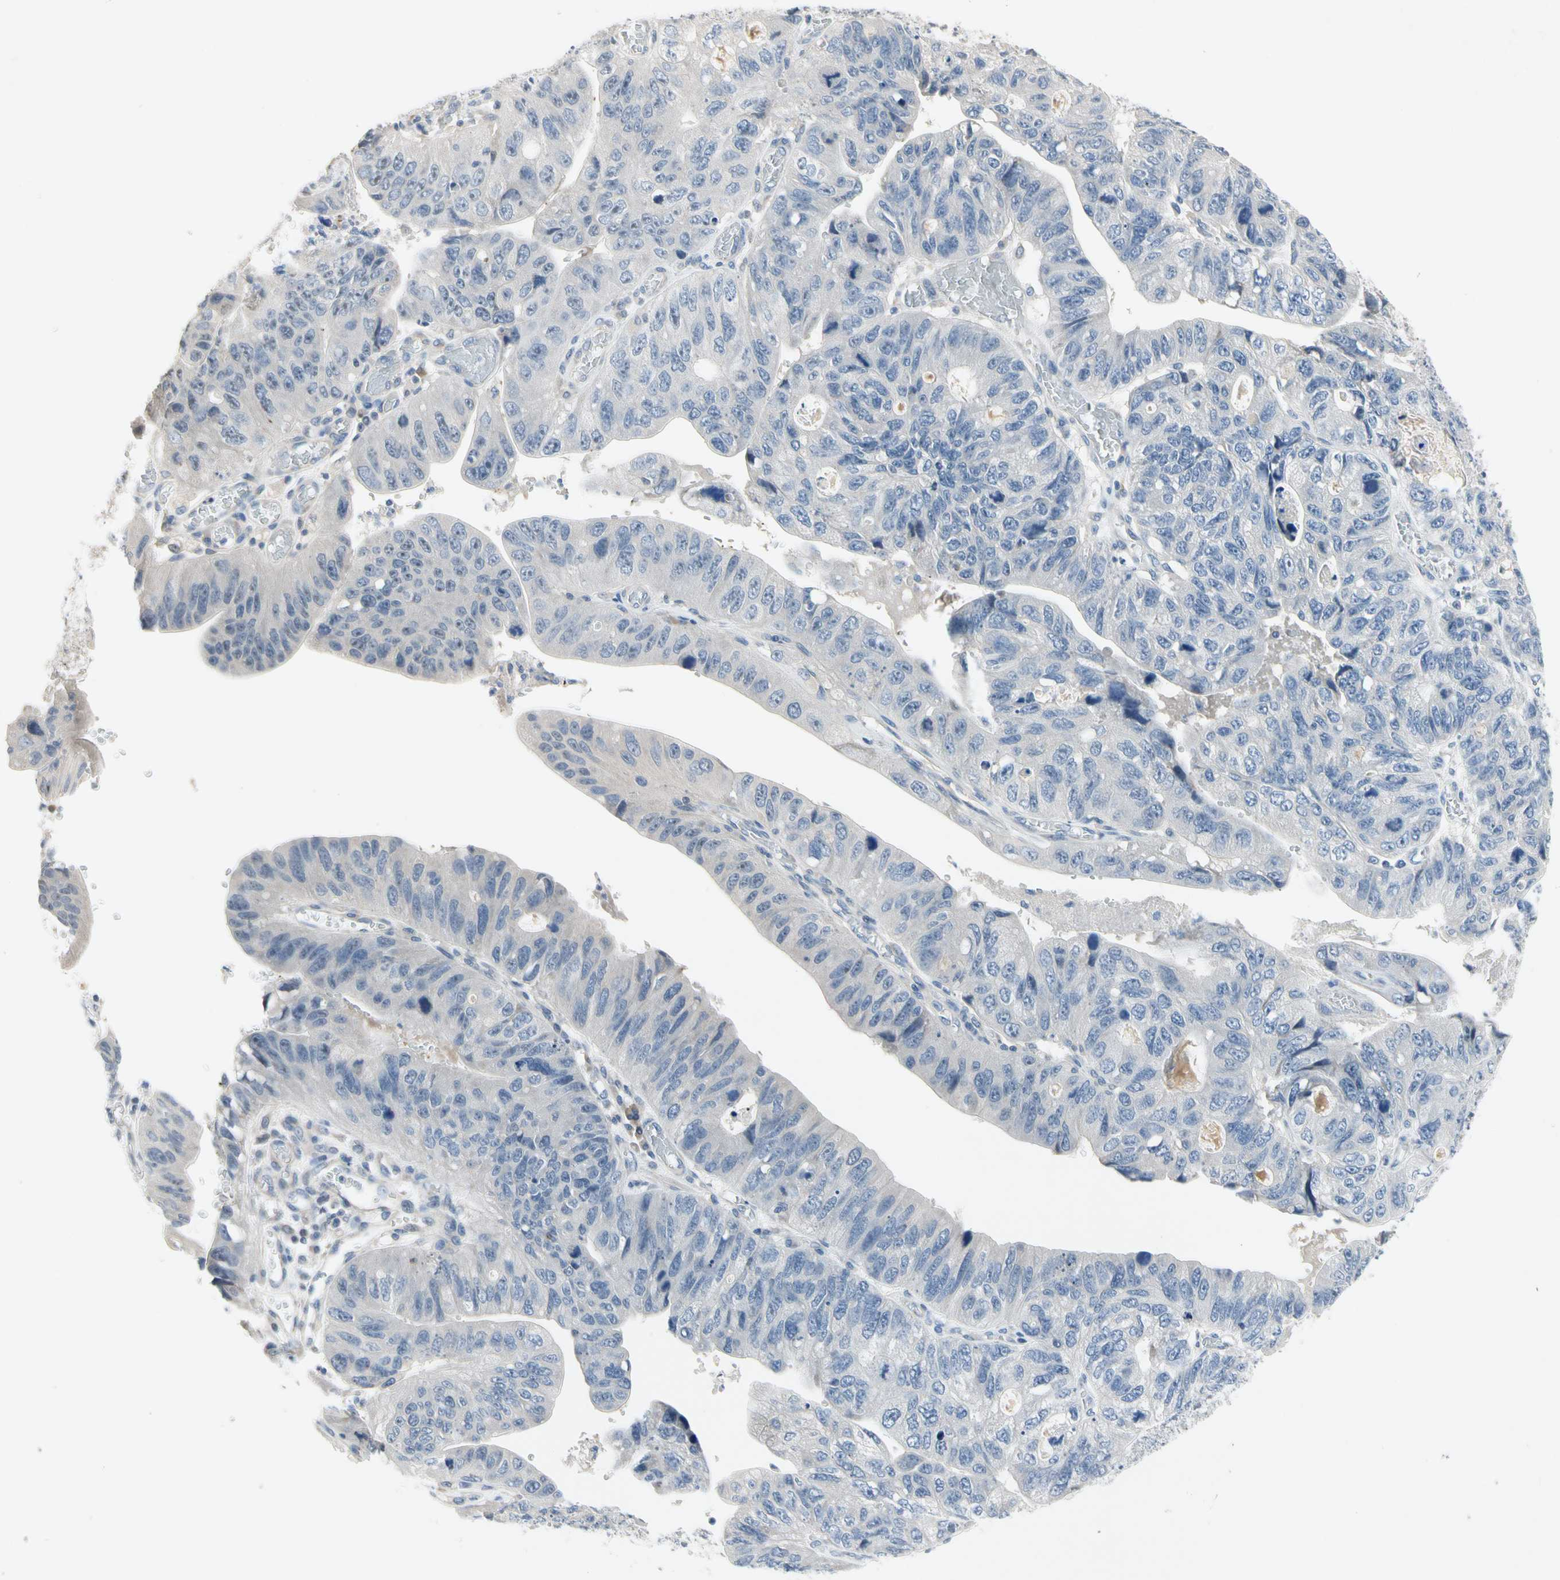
{"staining": {"intensity": "negative", "quantity": "none", "location": "none"}, "tissue": "stomach cancer", "cell_type": "Tumor cells", "image_type": "cancer", "snomed": [{"axis": "morphology", "description": "Adenocarcinoma, NOS"}, {"axis": "topography", "description": "Stomach"}], "caption": "The histopathology image reveals no significant positivity in tumor cells of stomach cancer (adenocarcinoma).", "gene": "GAS6", "patient": {"sex": "male", "age": 59}}